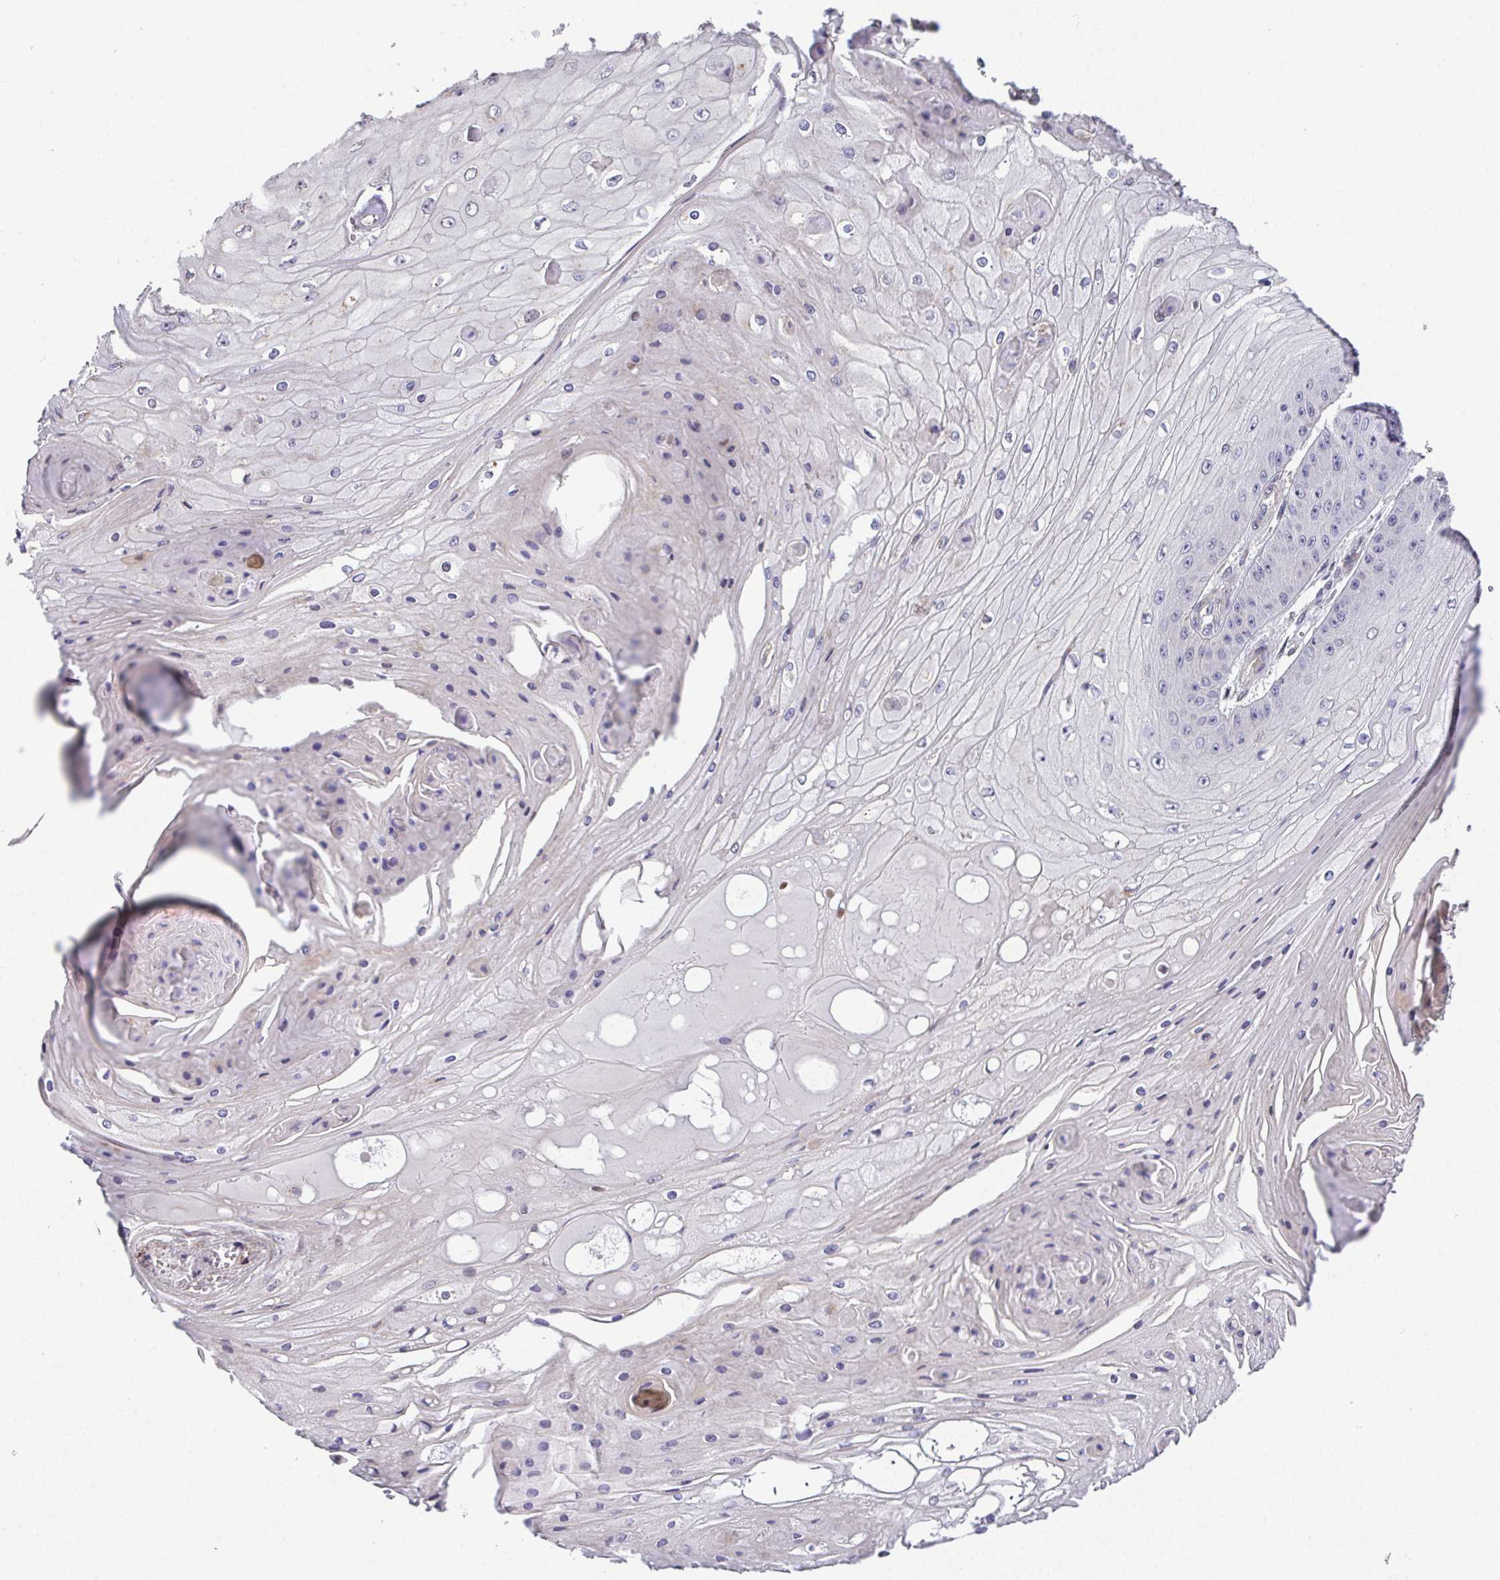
{"staining": {"intensity": "negative", "quantity": "none", "location": "none"}, "tissue": "skin cancer", "cell_type": "Tumor cells", "image_type": "cancer", "snomed": [{"axis": "morphology", "description": "Squamous cell carcinoma, NOS"}, {"axis": "topography", "description": "Skin"}], "caption": "Squamous cell carcinoma (skin) was stained to show a protein in brown. There is no significant expression in tumor cells.", "gene": "RUNDC3B", "patient": {"sex": "male", "age": 70}}